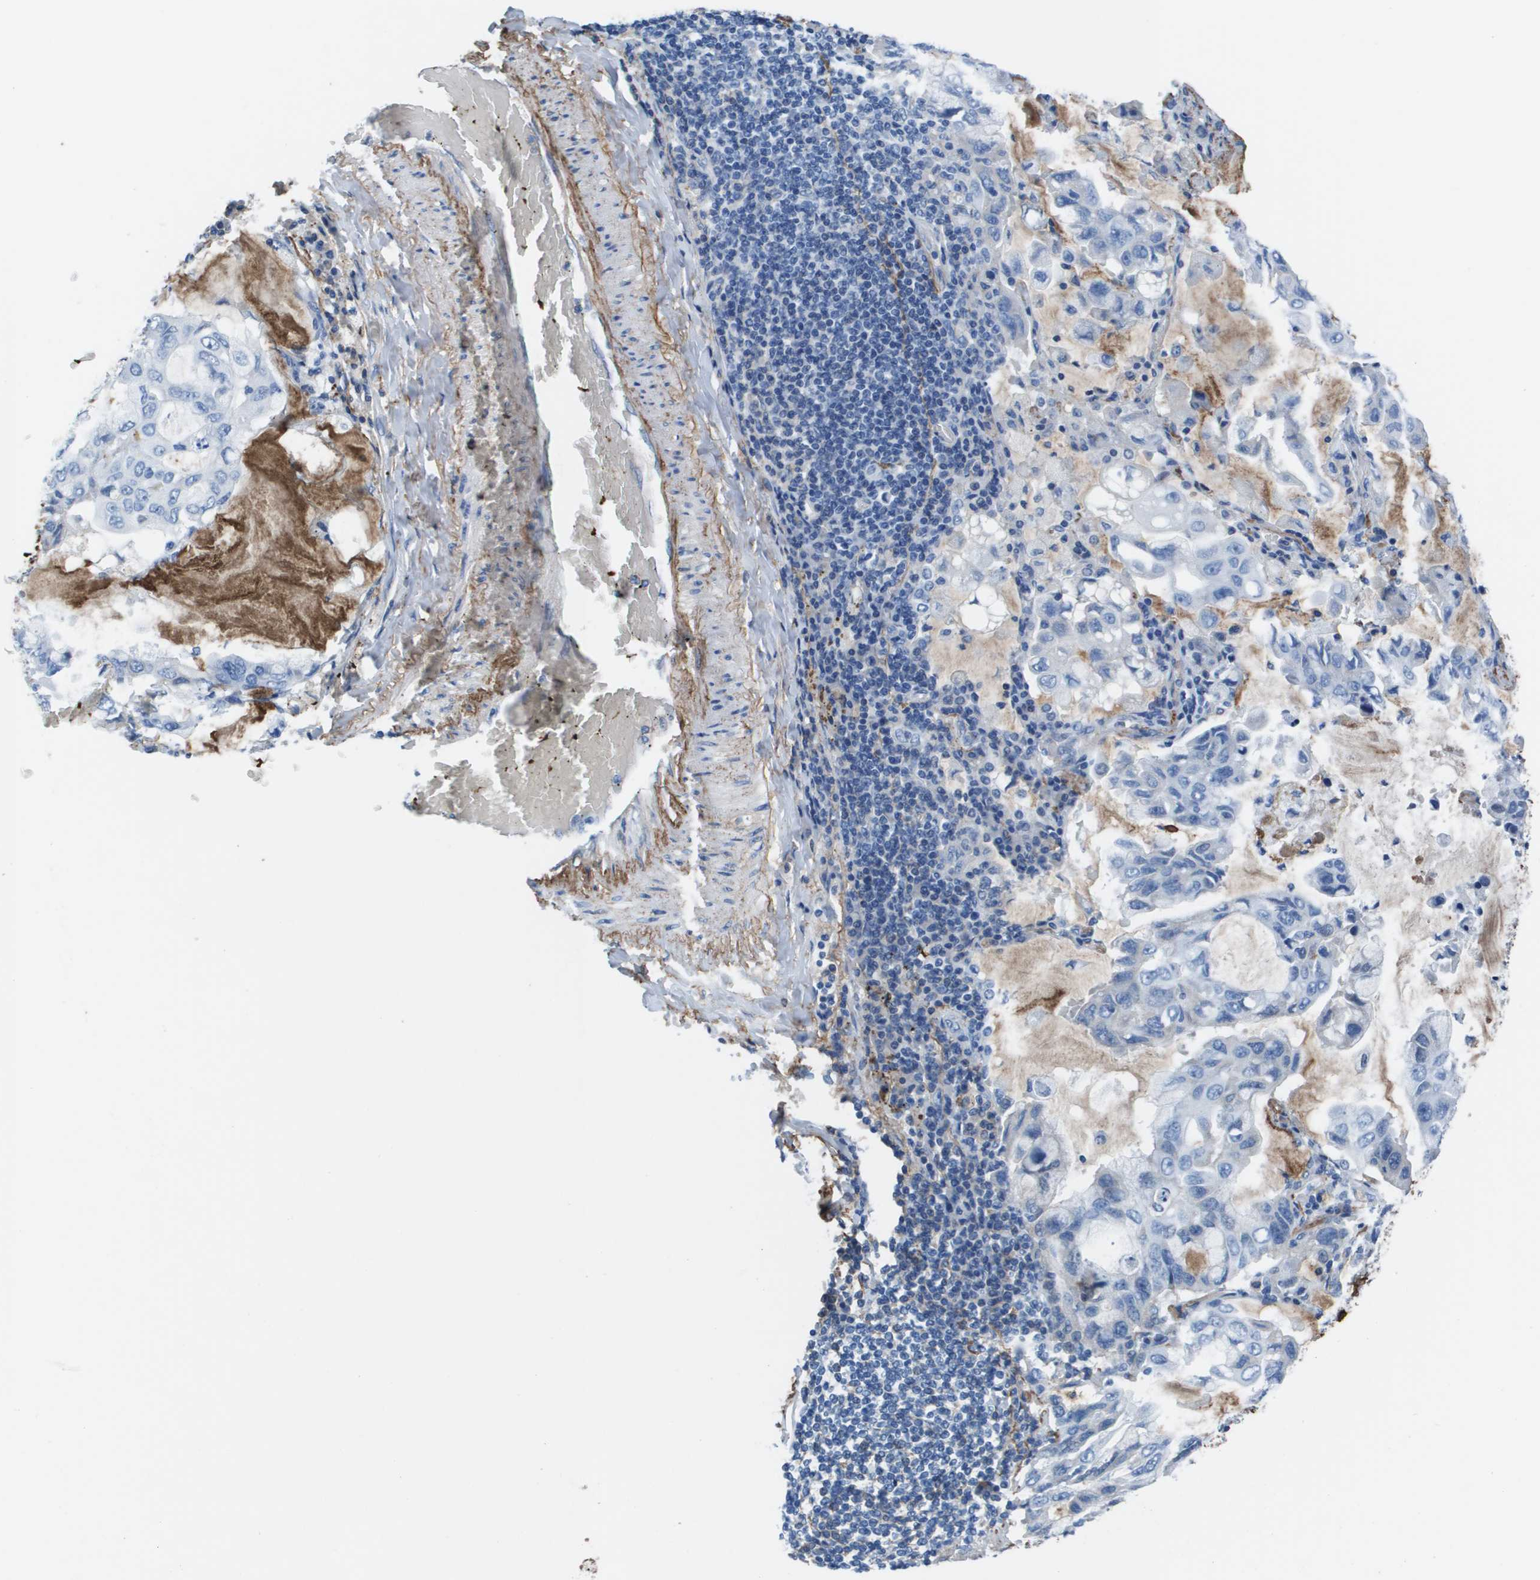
{"staining": {"intensity": "negative", "quantity": "none", "location": "none"}, "tissue": "lung cancer", "cell_type": "Tumor cells", "image_type": "cancer", "snomed": [{"axis": "morphology", "description": "Adenocarcinoma, NOS"}, {"axis": "topography", "description": "Lung"}], "caption": "A histopathology image of human lung cancer (adenocarcinoma) is negative for staining in tumor cells.", "gene": "VTN", "patient": {"sex": "male", "age": 64}}